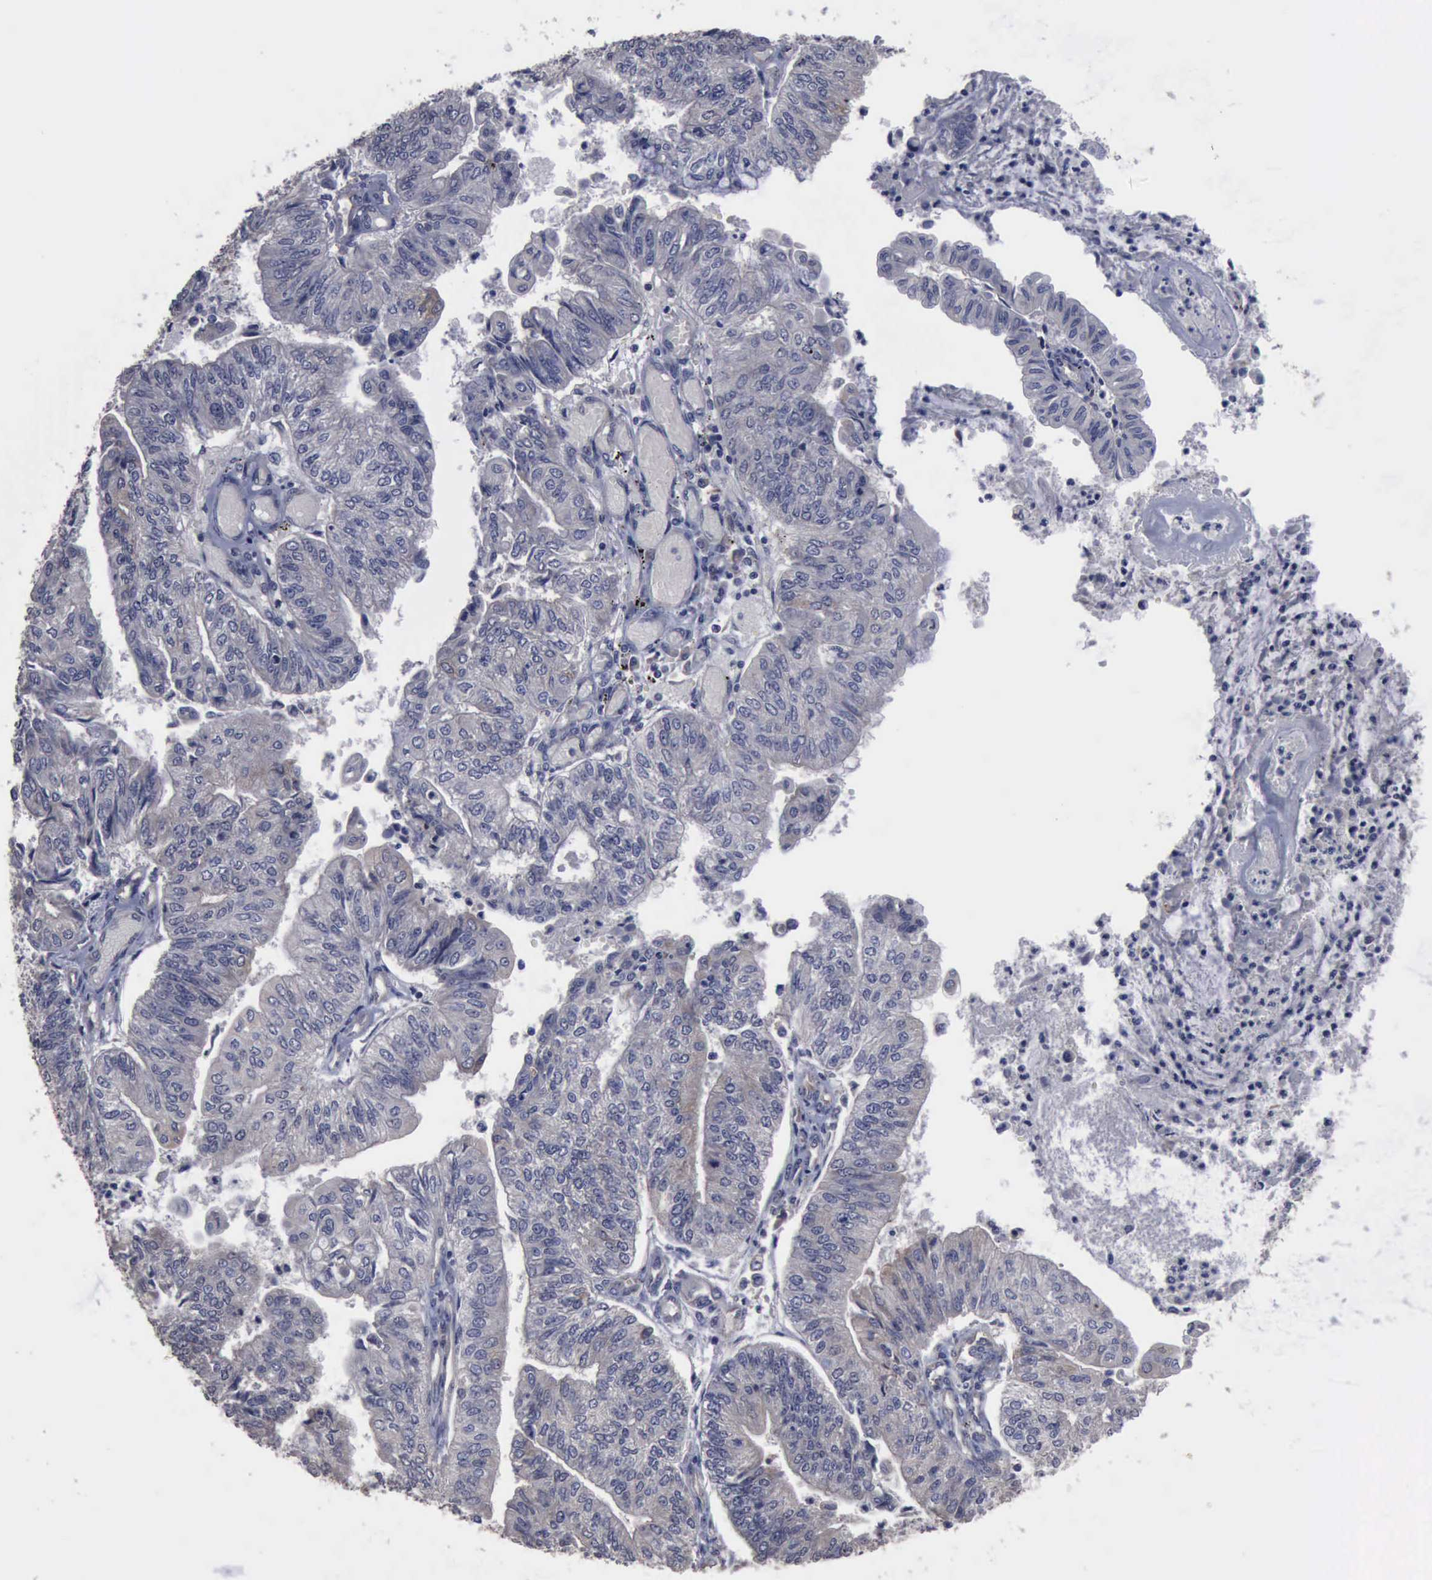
{"staining": {"intensity": "negative", "quantity": "none", "location": "none"}, "tissue": "endometrial cancer", "cell_type": "Tumor cells", "image_type": "cancer", "snomed": [{"axis": "morphology", "description": "Adenocarcinoma, NOS"}, {"axis": "topography", "description": "Endometrium"}], "caption": "Micrograph shows no significant protein expression in tumor cells of endometrial cancer. (DAB (3,3'-diaminobenzidine) immunohistochemistry (IHC) with hematoxylin counter stain).", "gene": "CRKL", "patient": {"sex": "female", "age": 59}}